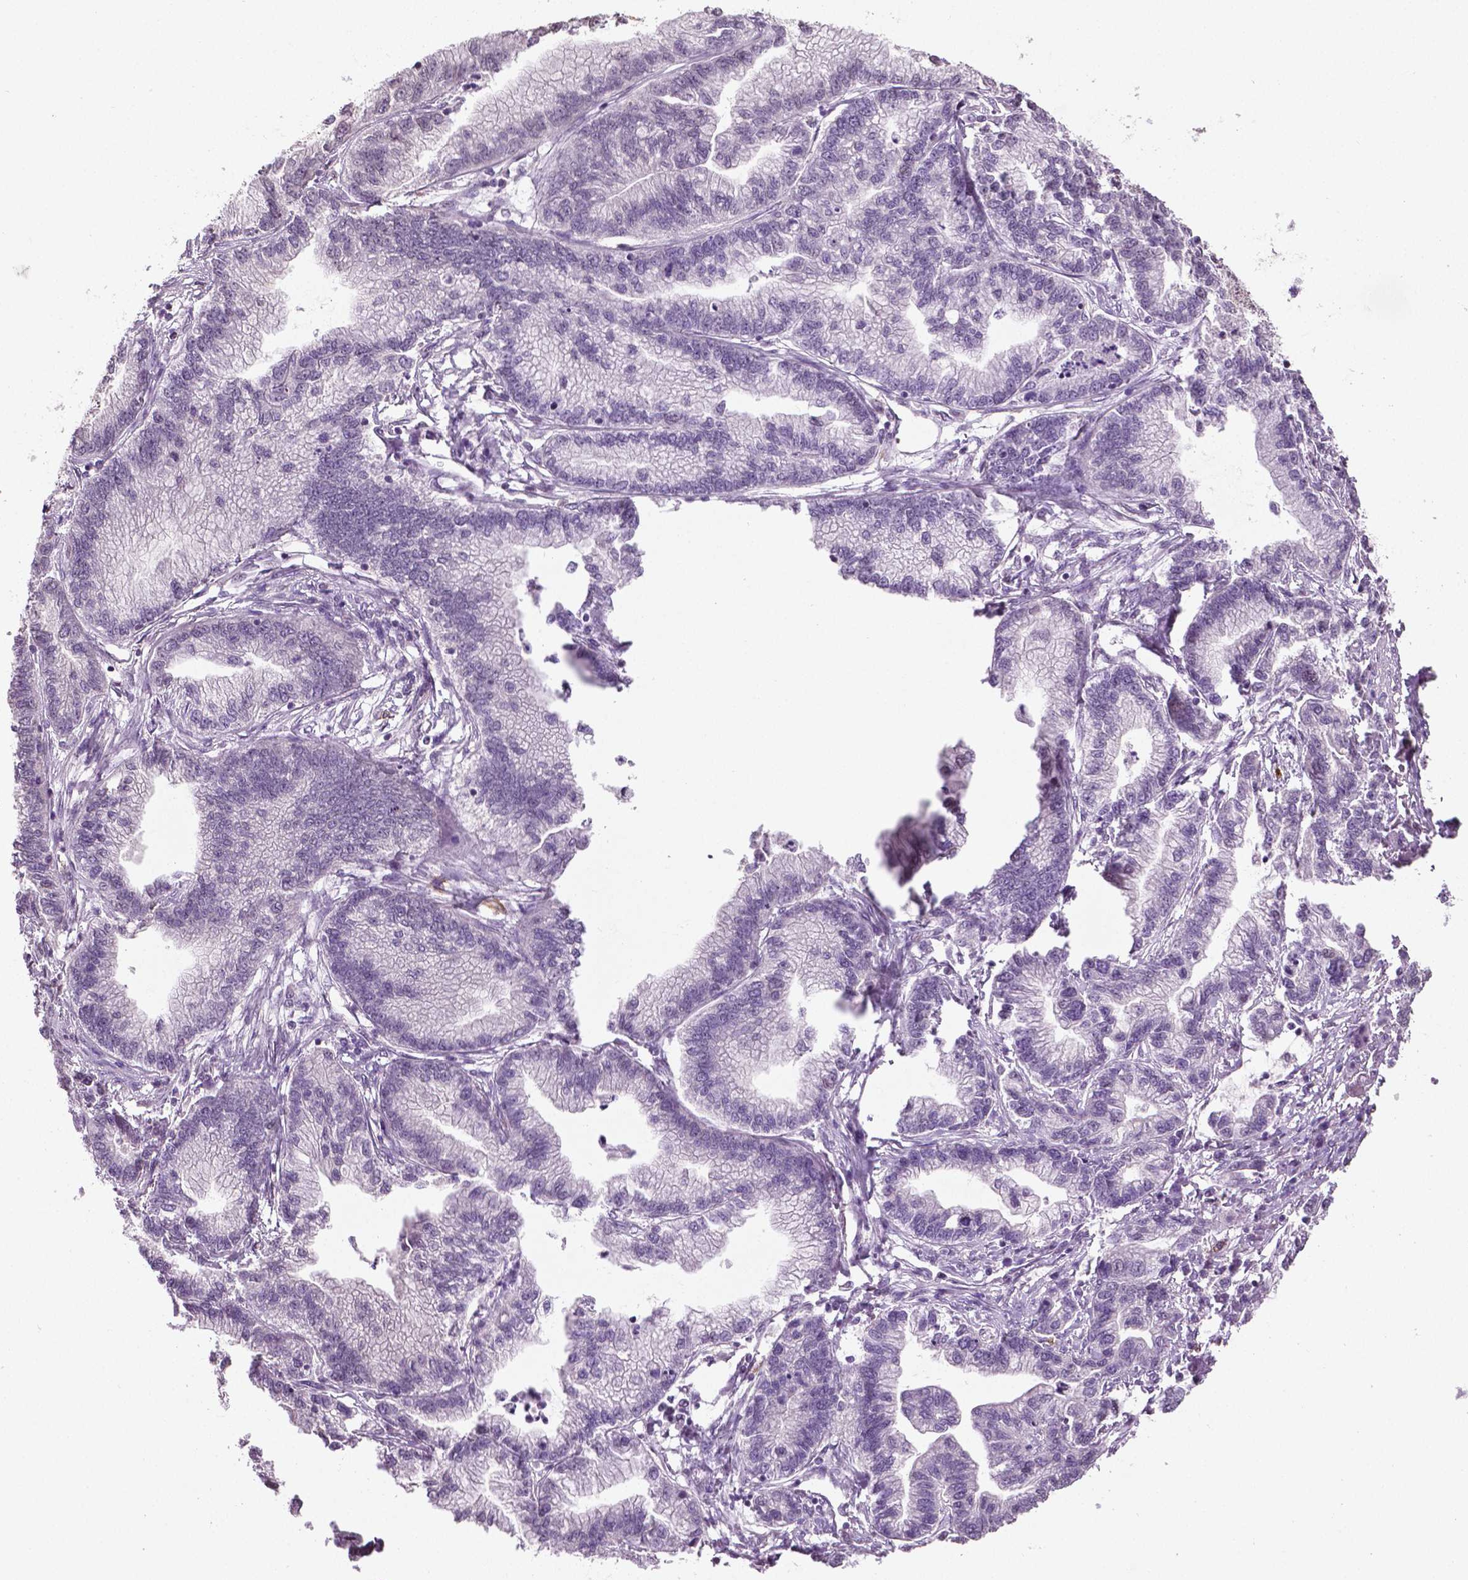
{"staining": {"intensity": "negative", "quantity": "none", "location": "none"}, "tissue": "stomach cancer", "cell_type": "Tumor cells", "image_type": "cancer", "snomed": [{"axis": "morphology", "description": "Adenocarcinoma, NOS"}, {"axis": "topography", "description": "Stomach"}], "caption": "A high-resolution image shows immunohistochemistry (IHC) staining of stomach cancer (adenocarcinoma), which exhibits no significant staining in tumor cells.", "gene": "DLX5", "patient": {"sex": "male", "age": 83}}